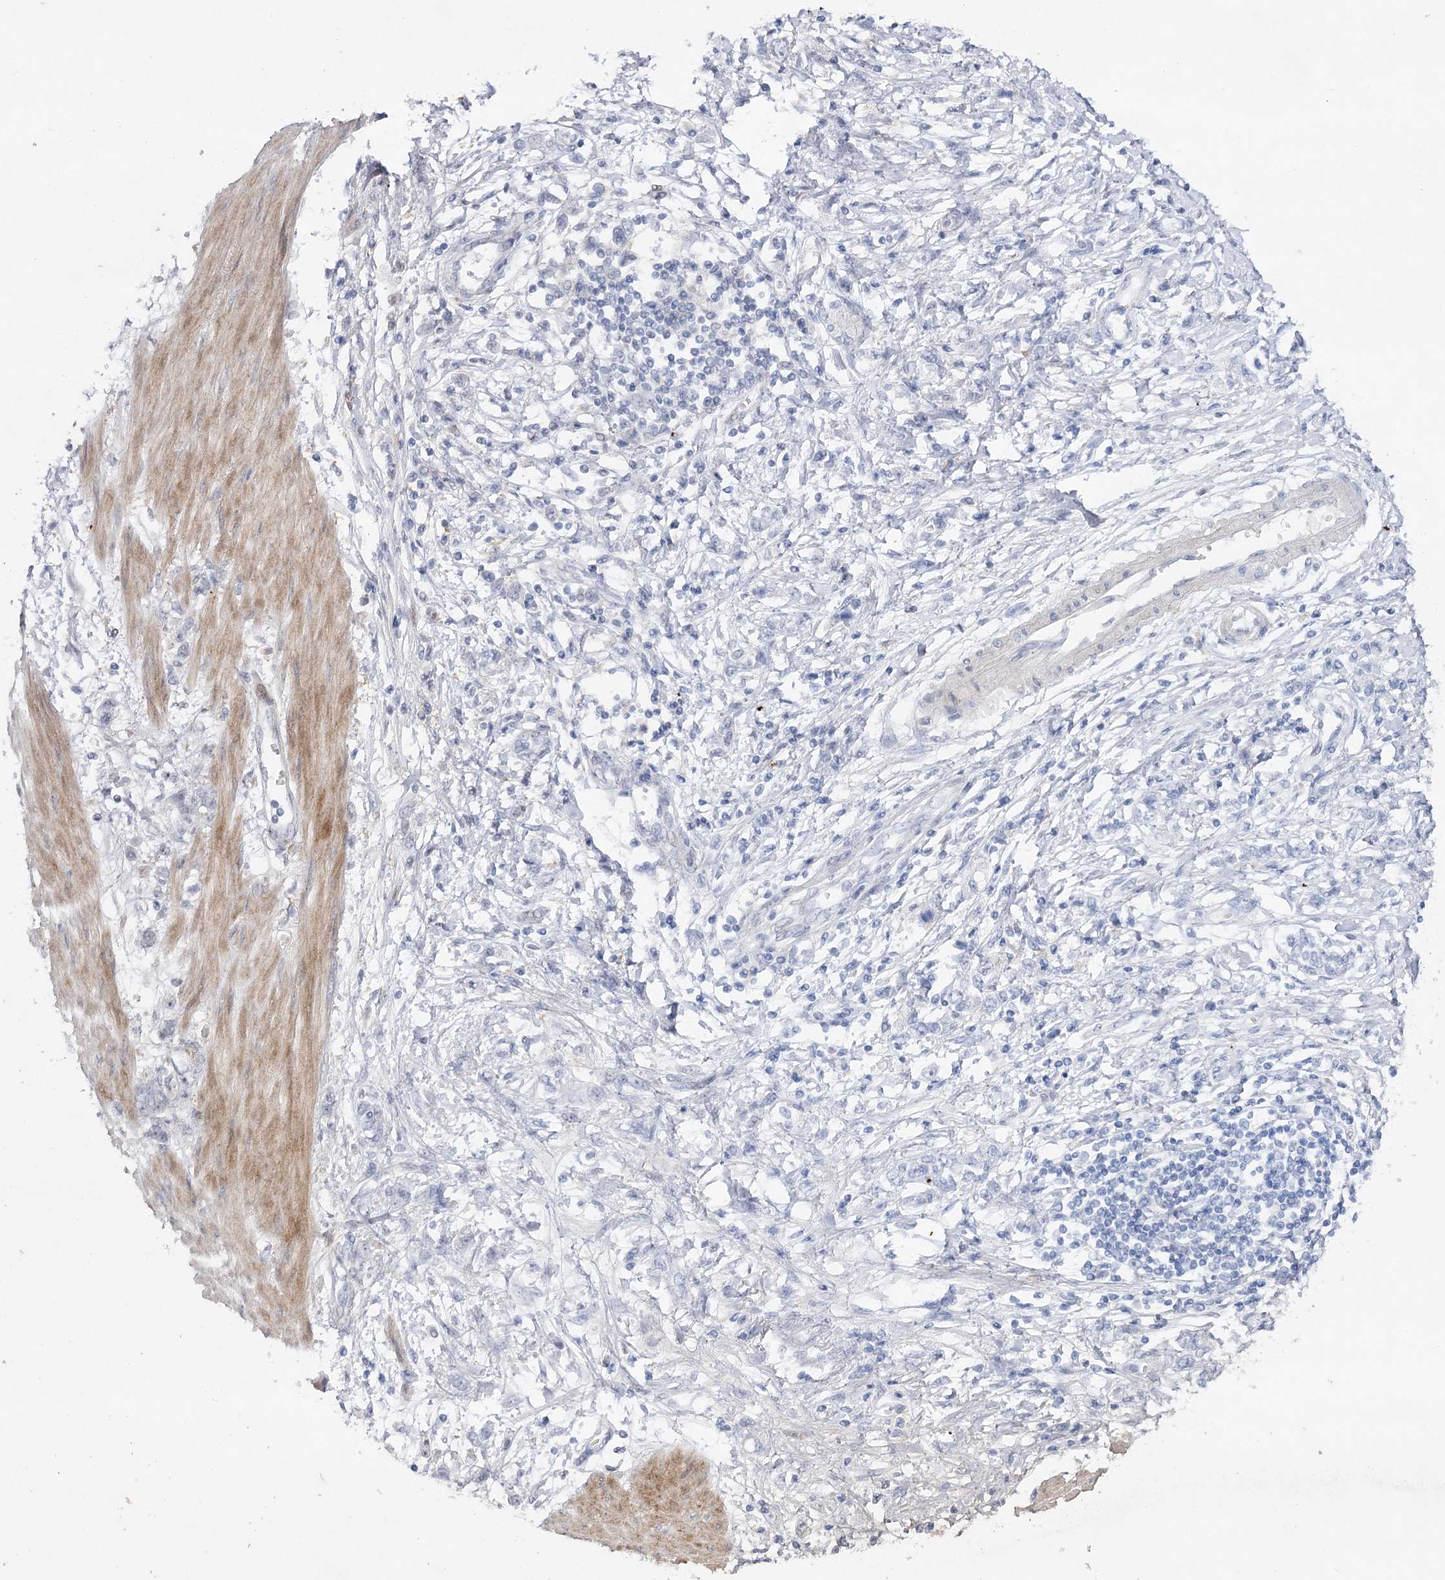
{"staining": {"intensity": "negative", "quantity": "none", "location": "none"}, "tissue": "stomach cancer", "cell_type": "Tumor cells", "image_type": "cancer", "snomed": [{"axis": "morphology", "description": "Adenocarcinoma, NOS"}, {"axis": "topography", "description": "Stomach"}], "caption": "Stomach cancer stained for a protein using immunohistochemistry (IHC) displays no expression tumor cells.", "gene": "OBSL1", "patient": {"sex": "female", "age": 76}}